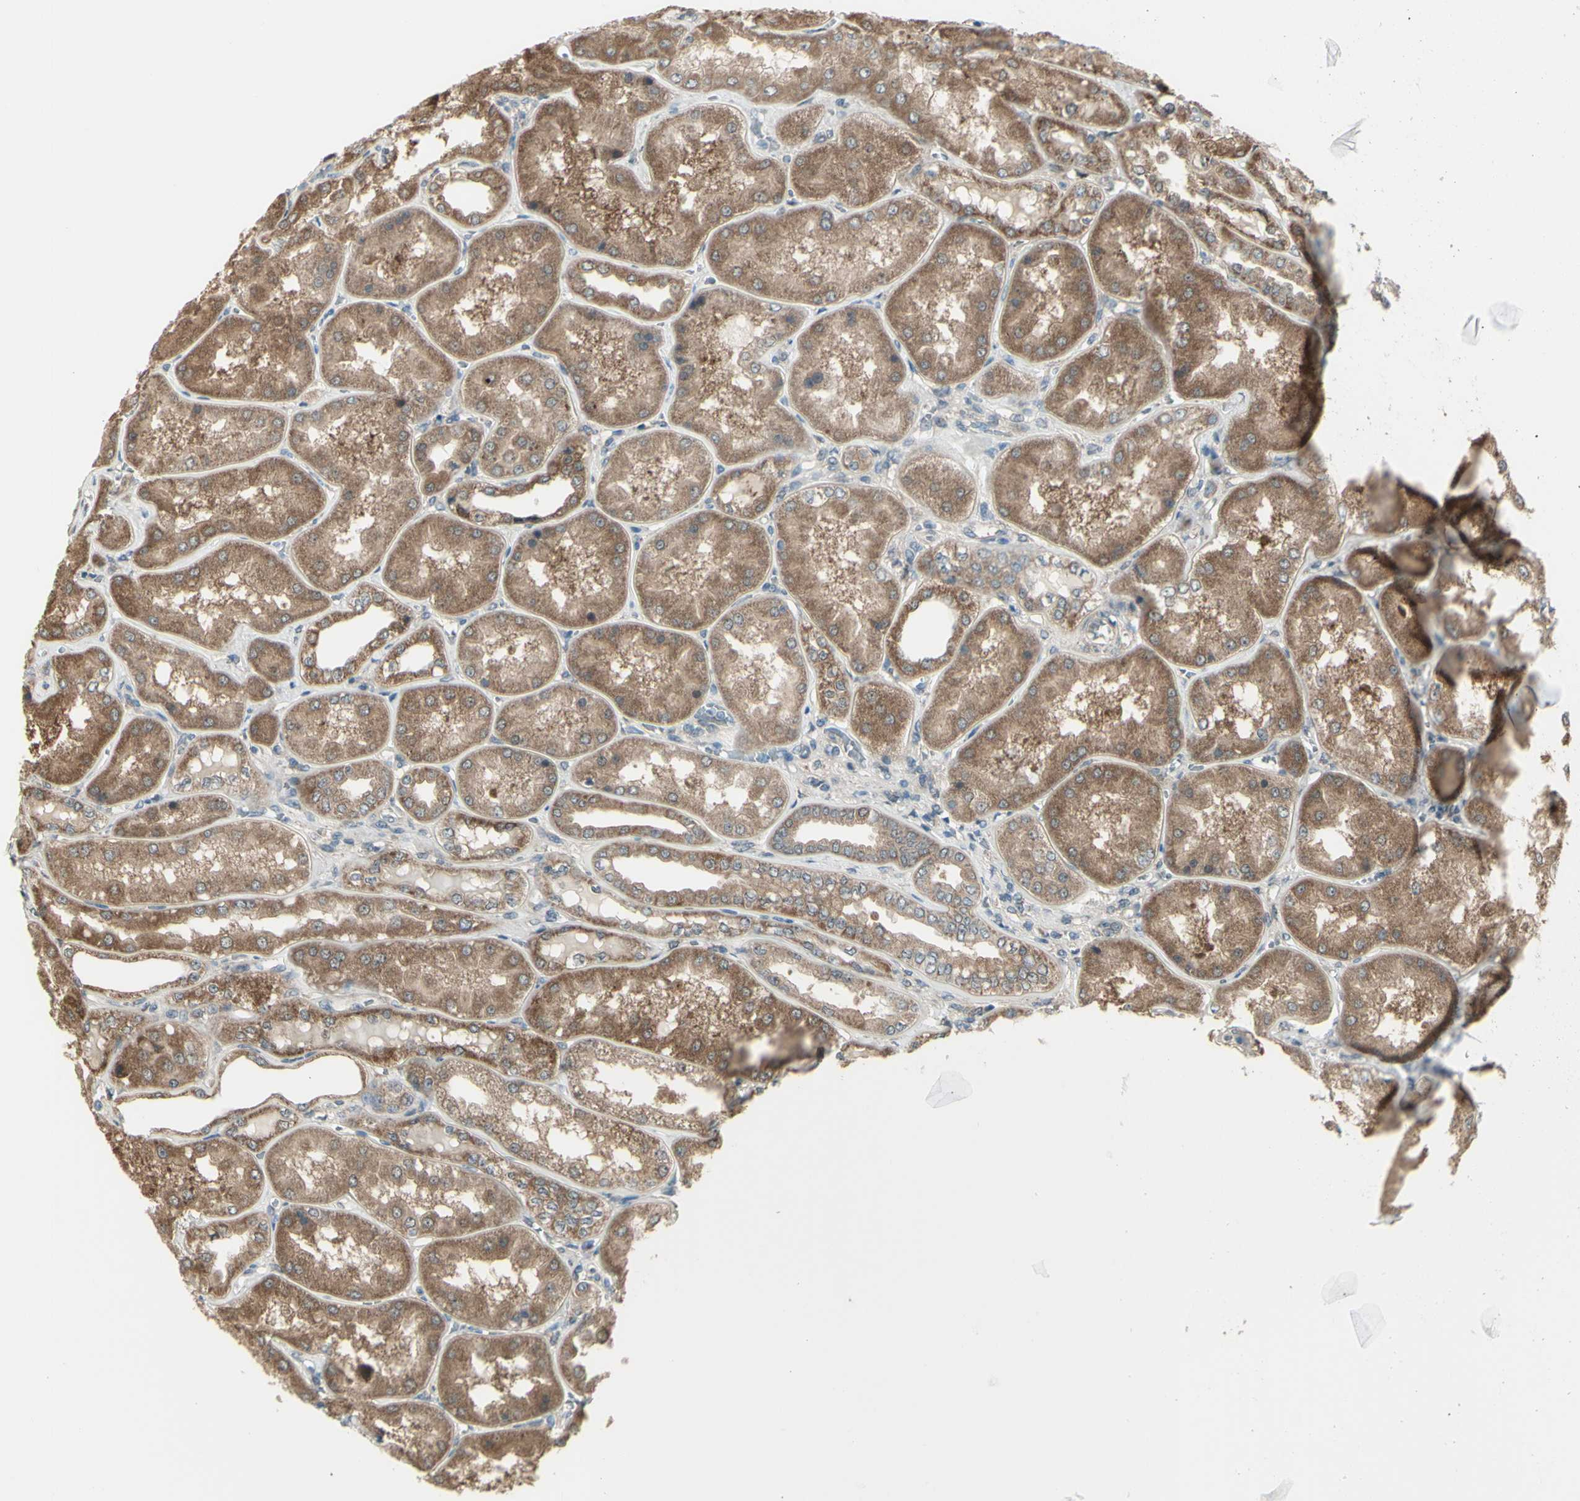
{"staining": {"intensity": "weak", "quantity": "25%-75%", "location": "cytoplasmic/membranous"}, "tissue": "kidney", "cell_type": "Cells in glomeruli", "image_type": "normal", "snomed": [{"axis": "morphology", "description": "Normal tissue, NOS"}, {"axis": "topography", "description": "Kidney"}], "caption": "Human kidney stained with a brown dye displays weak cytoplasmic/membranous positive staining in approximately 25%-75% of cells in glomeruli.", "gene": "NAXD", "patient": {"sex": "female", "age": 56}}